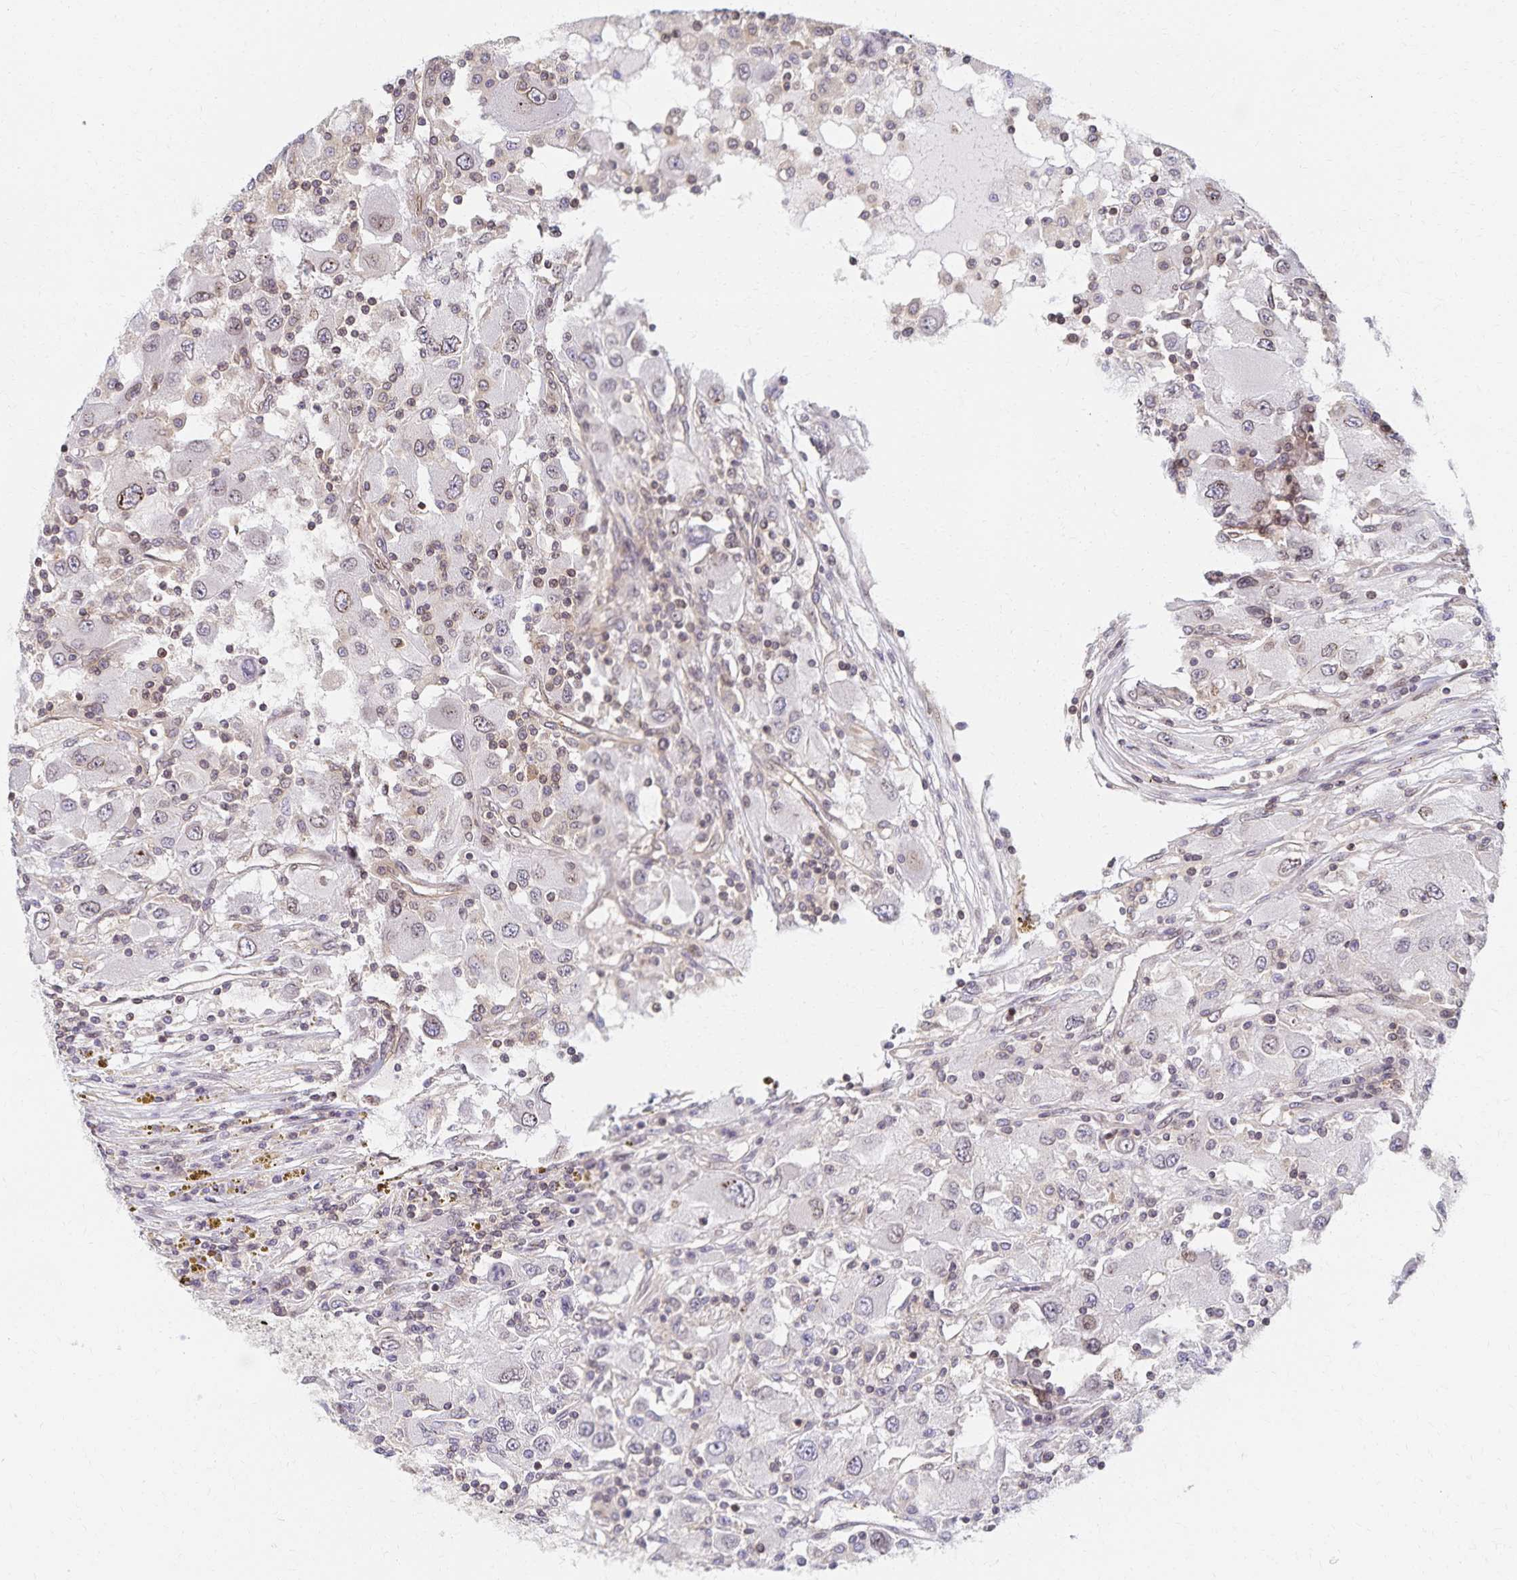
{"staining": {"intensity": "negative", "quantity": "none", "location": "none"}, "tissue": "renal cancer", "cell_type": "Tumor cells", "image_type": "cancer", "snomed": [{"axis": "morphology", "description": "Adenocarcinoma, NOS"}, {"axis": "topography", "description": "Kidney"}], "caption": "Tumor cells show no significant positivity in adenocarcinoma (renal).", "gene": "RAB9B", "patient": {"sex": "female", "age": 67}}